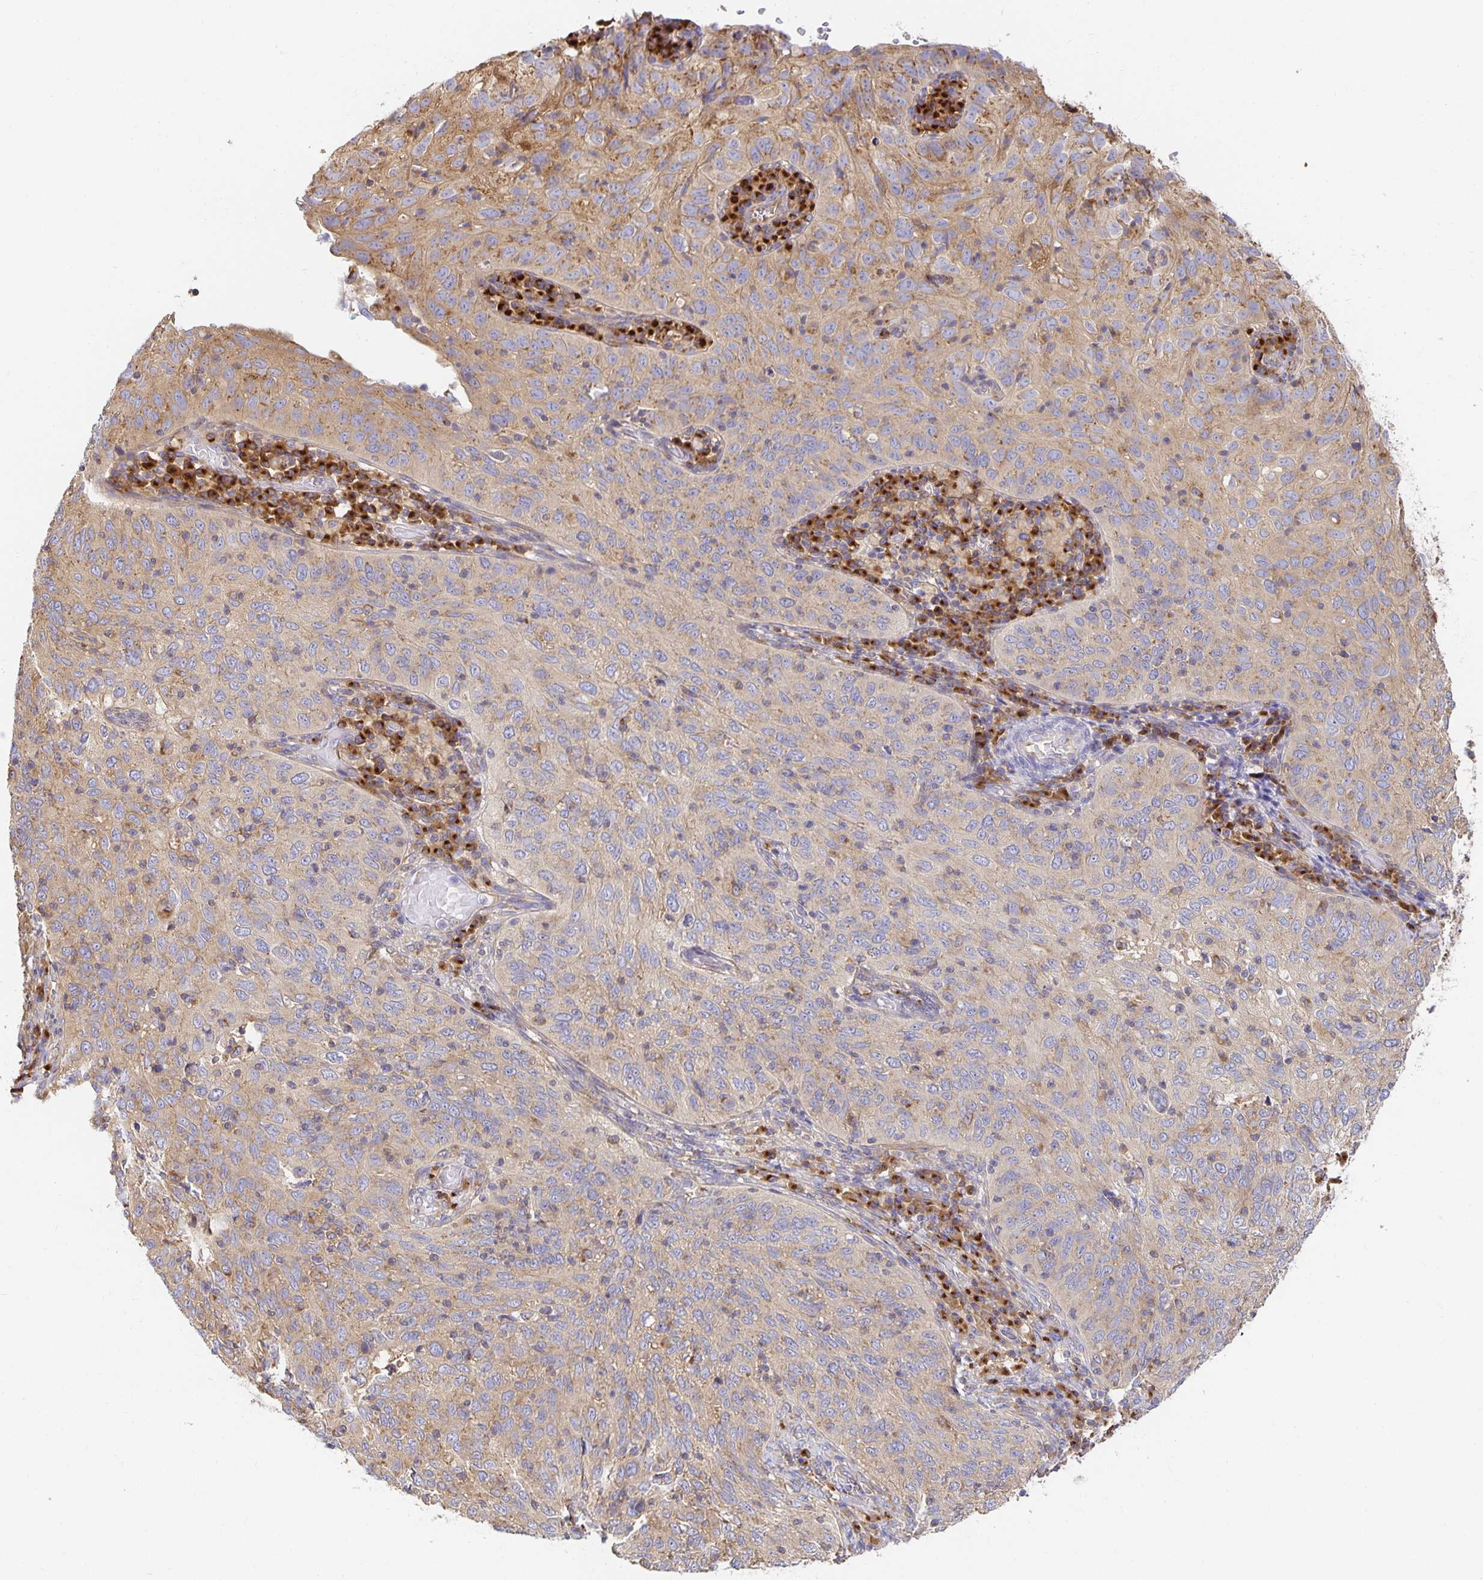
{"staining": {"intensity": "weak", "quantity": ">75%", "location": "cytoplasmic/membranous"}, "tissue": "cervical cancer", "cell_type": "Tumor cells", "image_type": "cancer", "snomed": [{"axis": "morphology", "description": "Squamous cell carcinoma, NOS"}, {"axis": "topography", "description": "Cervix"}], "caption": "Tumor cells reveal weak cytoplasmic/membranous positivity in approximately >75% of cells in squamous cell carcinoma (cervical).", "gene": "USO1", "patient": {"sex": "female", "age": 52}}